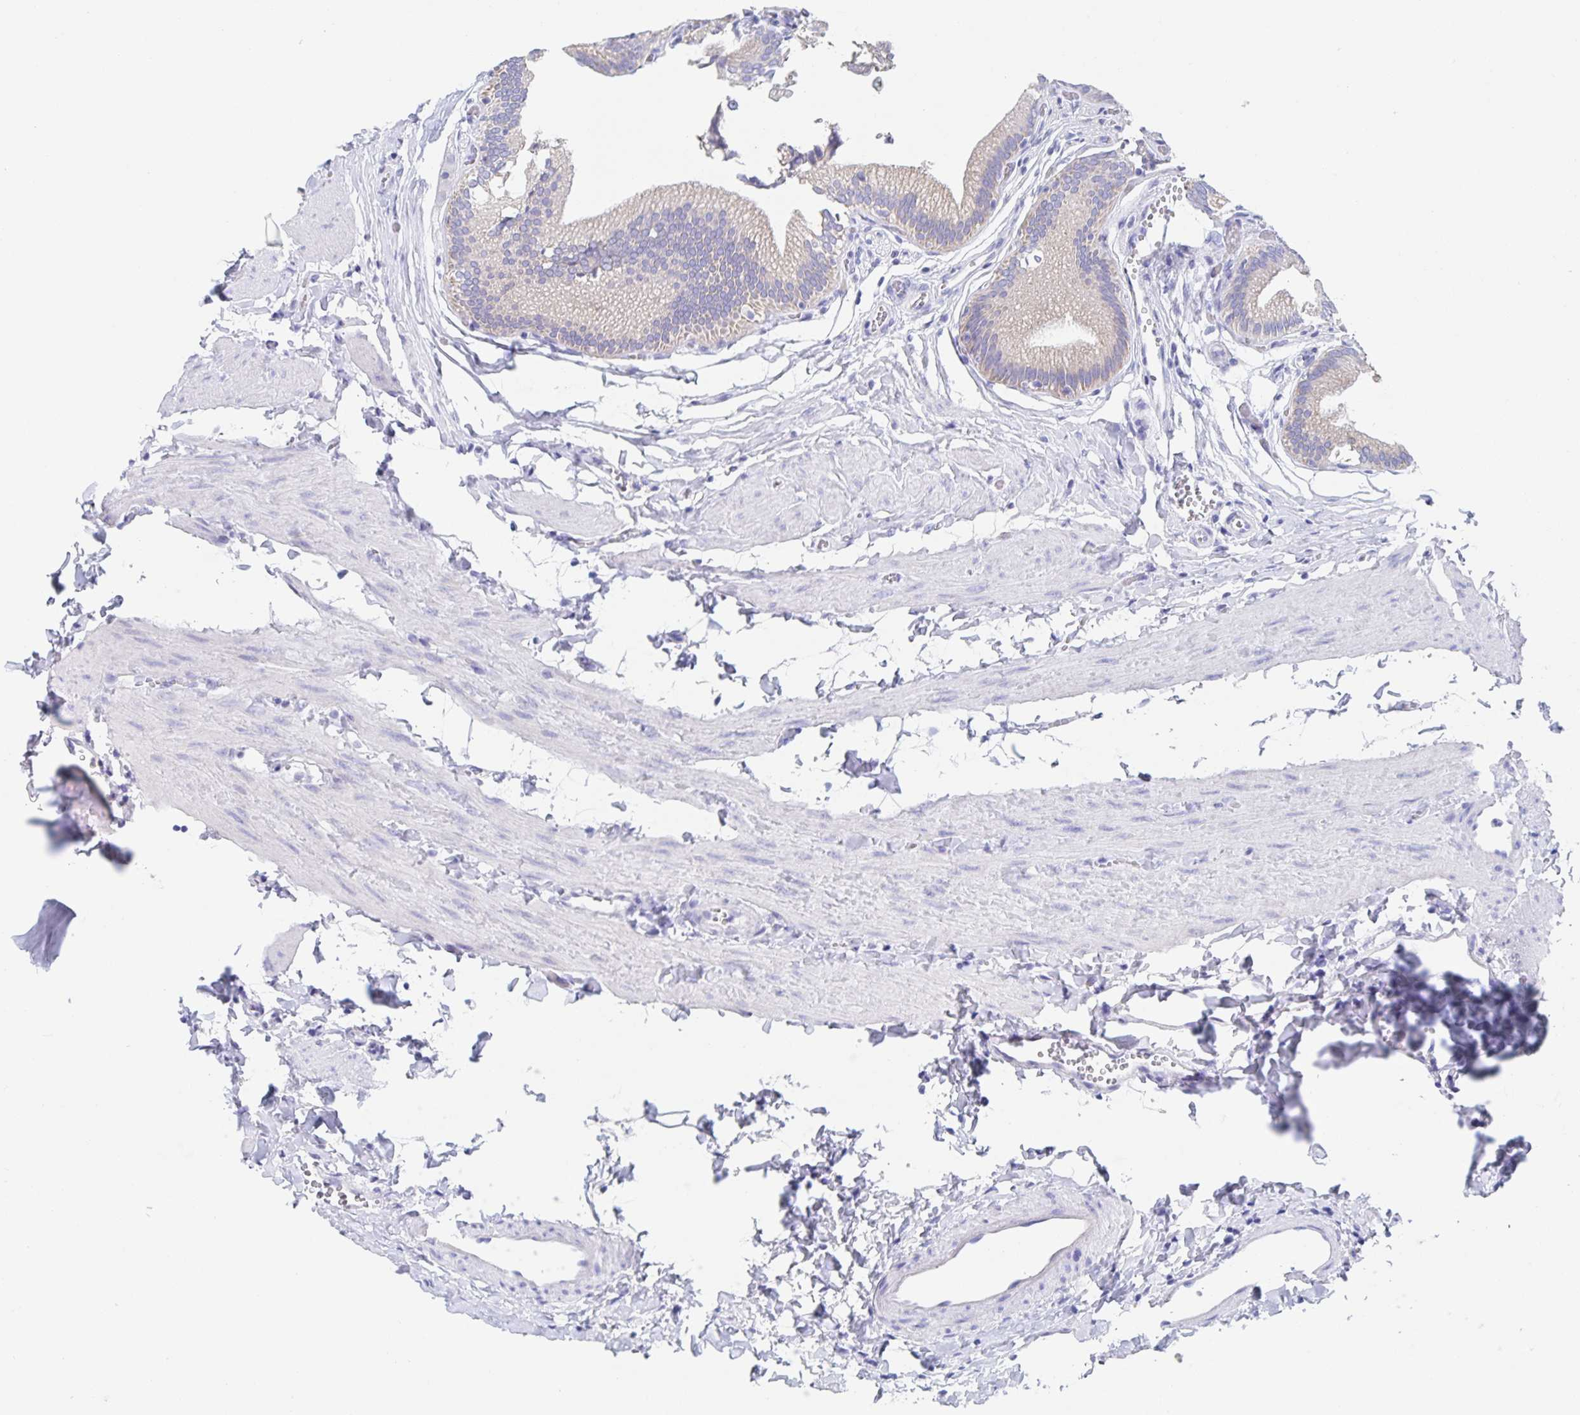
{"staining": {"intensity": "weak", "quantity": "<25%", "location": "cytoplasmic/membranous"}, "tissue": "gallbladder", "cell_type": "Glandular cells", "image_type": "normal", "snomed": [{"axis": "morphology", "description": "Normal tissue, NOS"}, {"axis": "topography", "description": "Gallbladder"}, {"axis": "topography", "description": "Peripheral nerve tissue"}], "caption": "This is a photomicrograph of immunohistochemistry (IHC) staining of benign gallbladder, which shows no positivity in glandular cells. (Immunohistochemistry, brightfield microscopy, high magnification).", "gene": "DMBT1", "patient": {"sex": "male", "age": 17}}